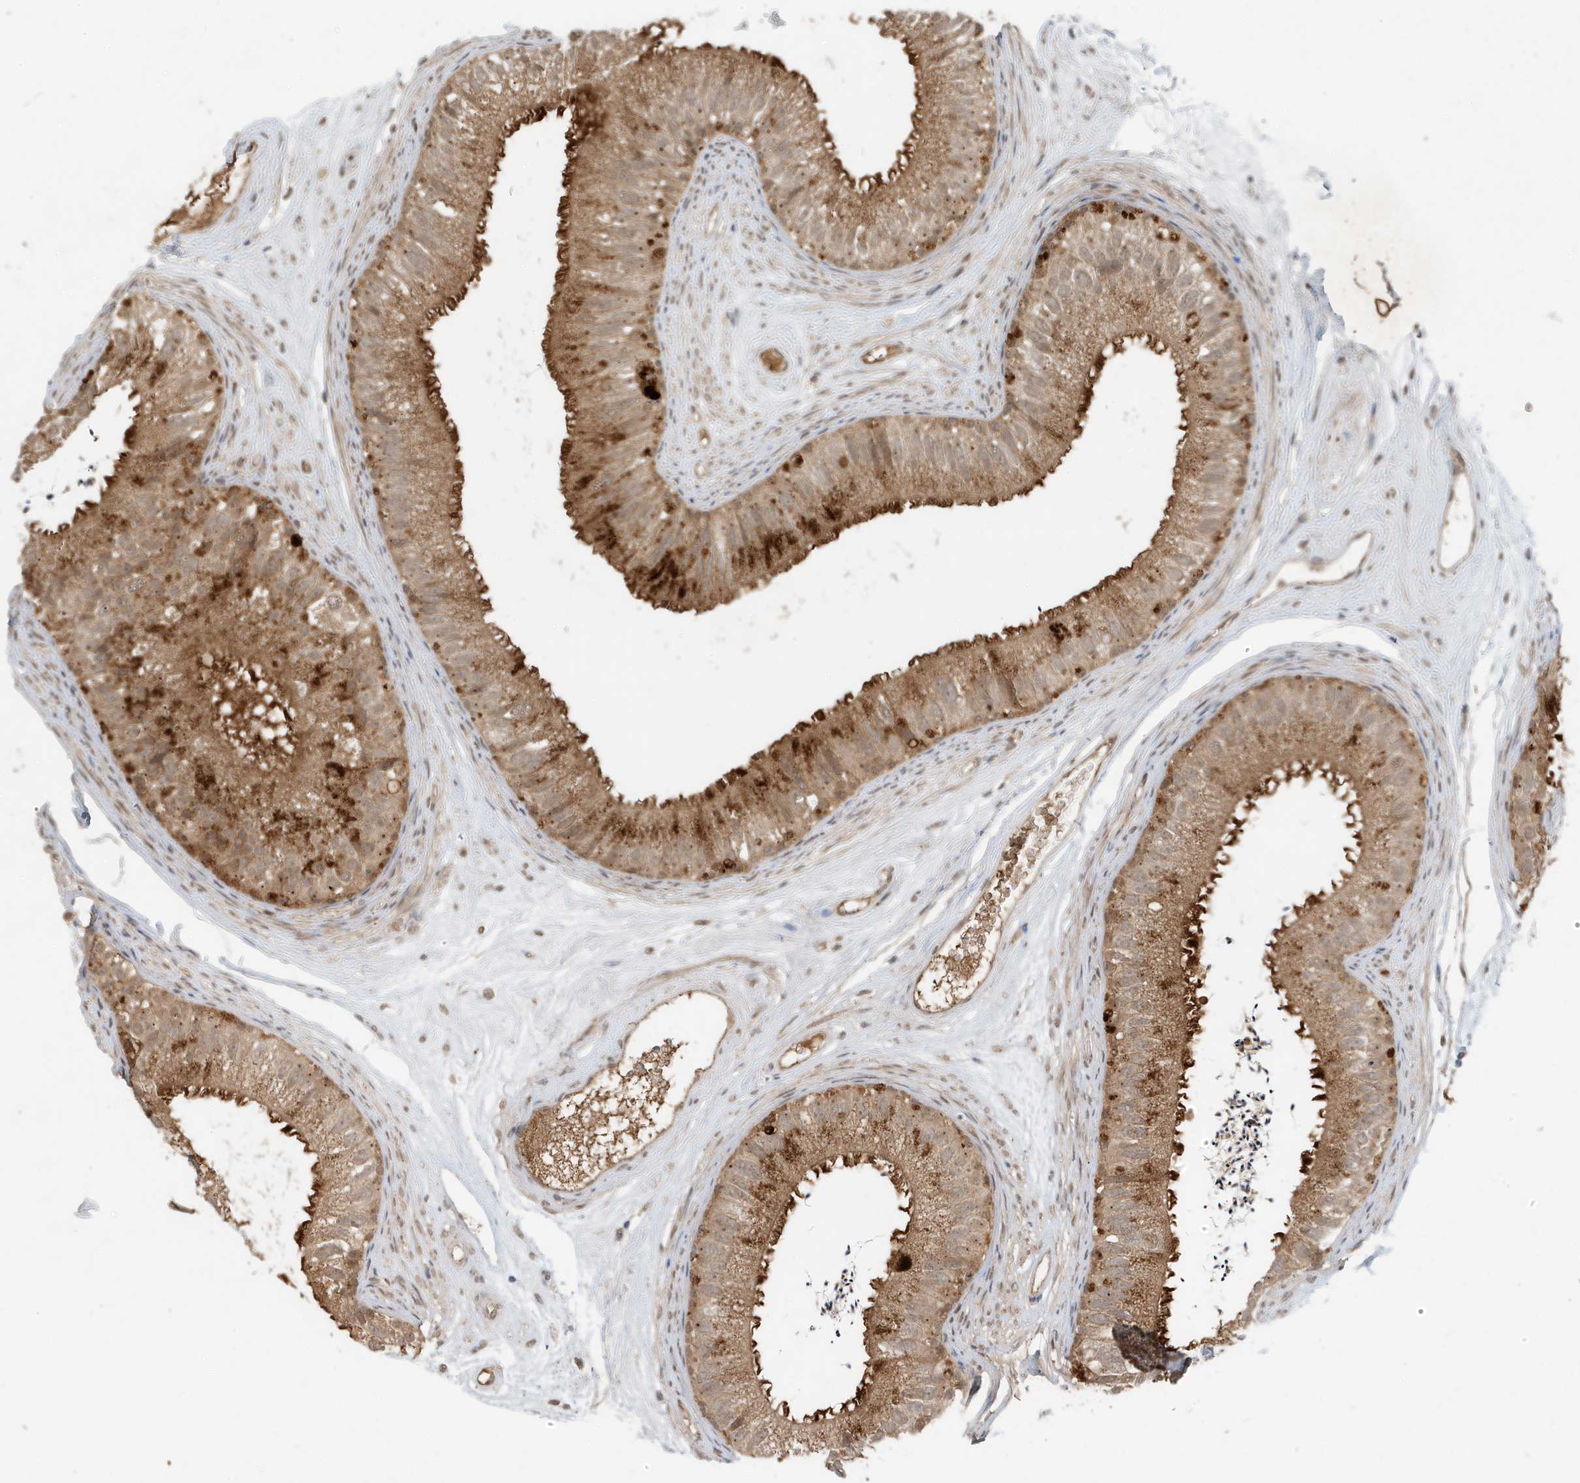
{"staining": {"intensity": "strong", "quantity": "25%-75%", "location": "cytoplasmic/membranous"}, "tissue": "epididymis", "cell_type": "Glandular cells", "image_type": "normal", "snomed": [{"axis": "morphology", "description": "Normal tissue, NOS"}, {"axis": "topography", "description": "Epididymis"}], "caption": "Immunohistochemical staining of normal human epididymis shows high levels of strong cytoplasmic/membranous expression in approximately 25%-75% of glandular cells. (brown staining indicates protein expression, while blue staining denotes nuclei).", "gene": "ABCB9", "patient": {"sex": "male", "age": 77}}